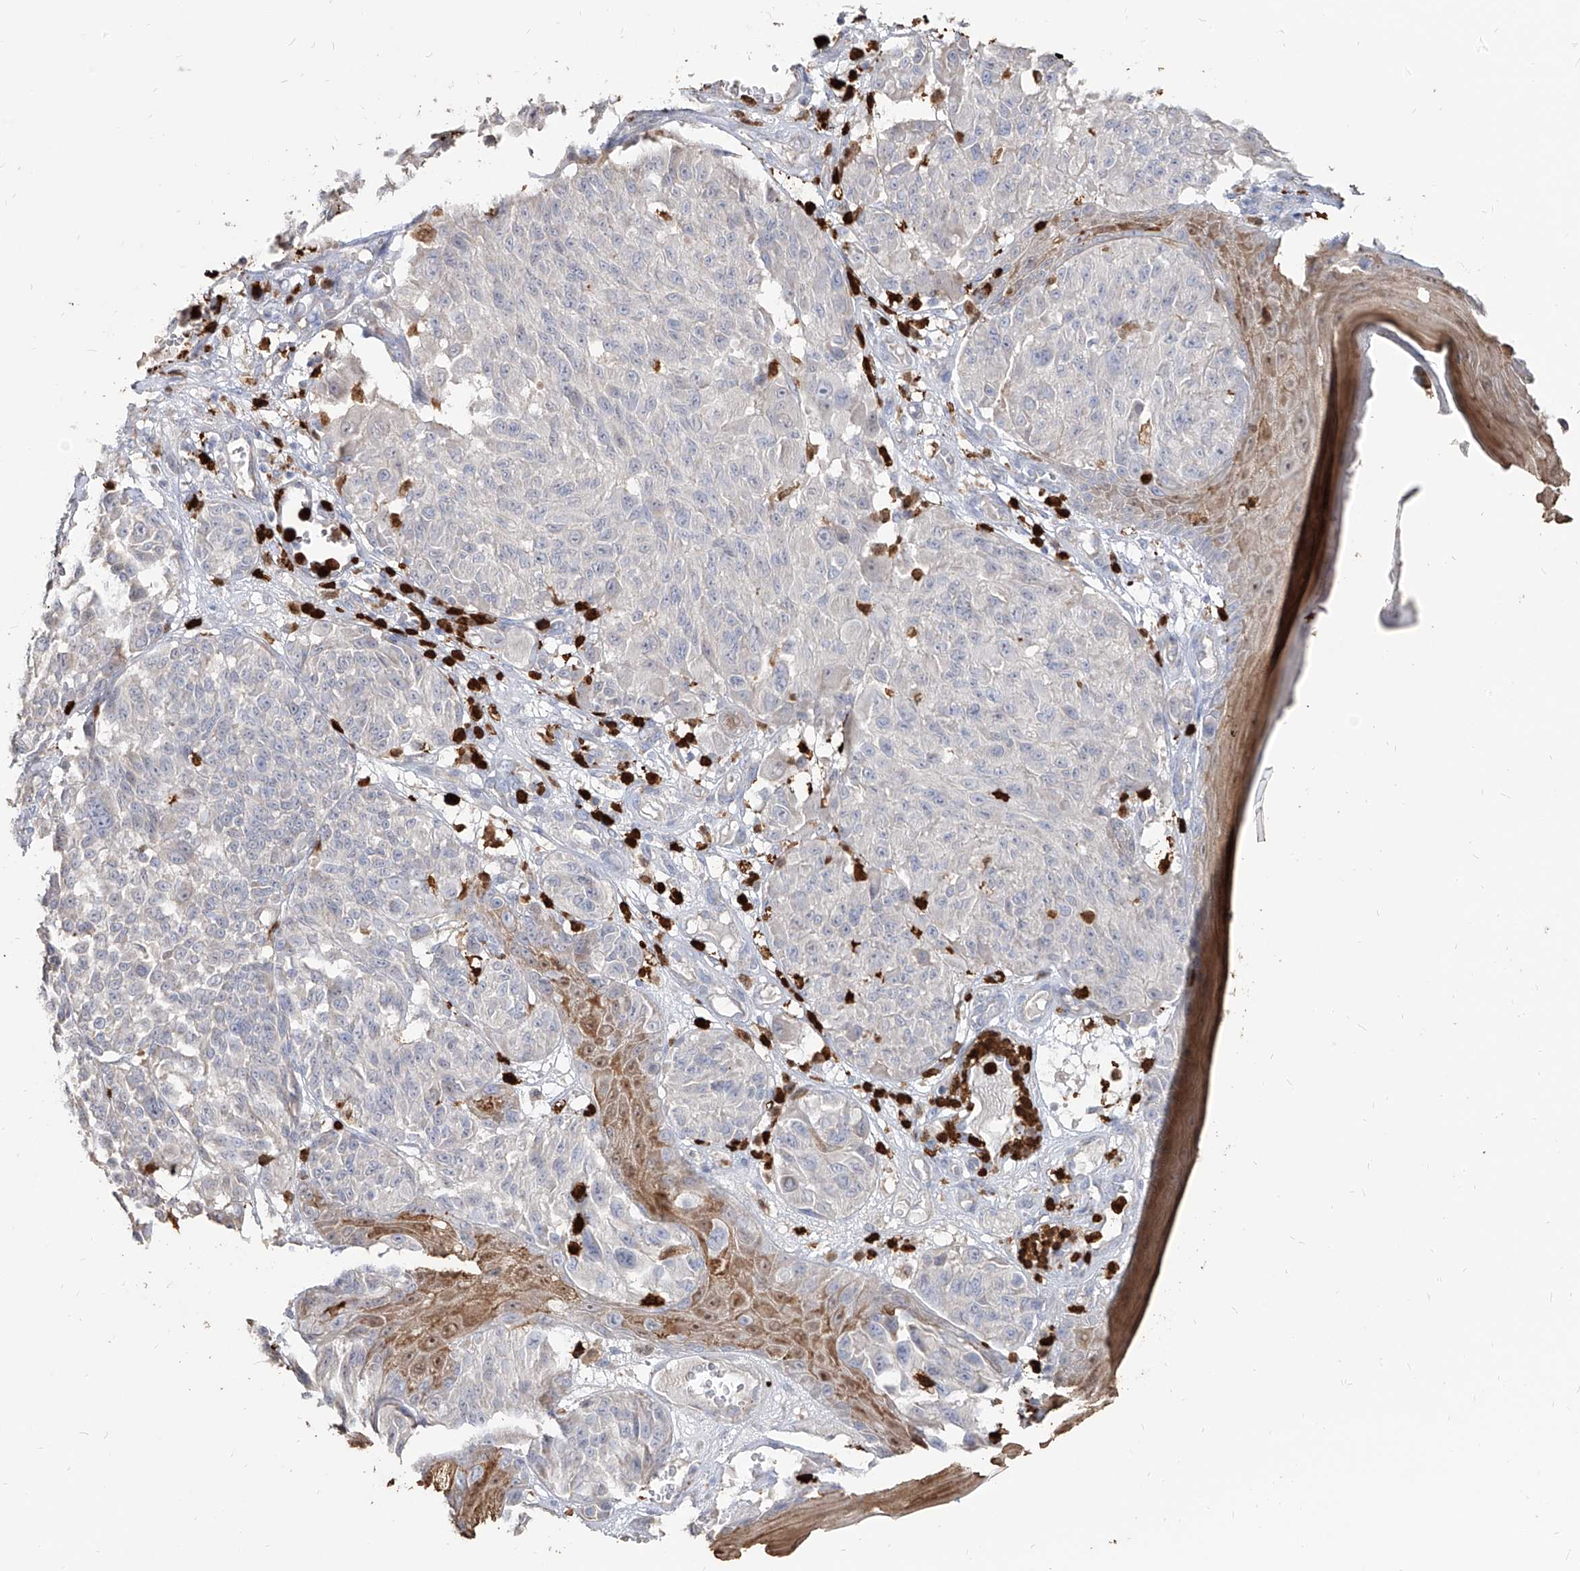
{"staining": {"intensity": "negative", "quantity": "none", "location": "none"}, "tissue": "melanoma", "cell_type": "Tumor cells", "image_type": "cancer", "snomed": [{"axis": "morphology", "description": "Malignant melanoma, NOS"}, {"axis": "topography", "description": "Skin"}], "caption": "IHC of human malignant melanoma demonstrates no staining in tumor cells.", "gene": "ZNF227", "patient": {"sex": "male", "age": 83}}